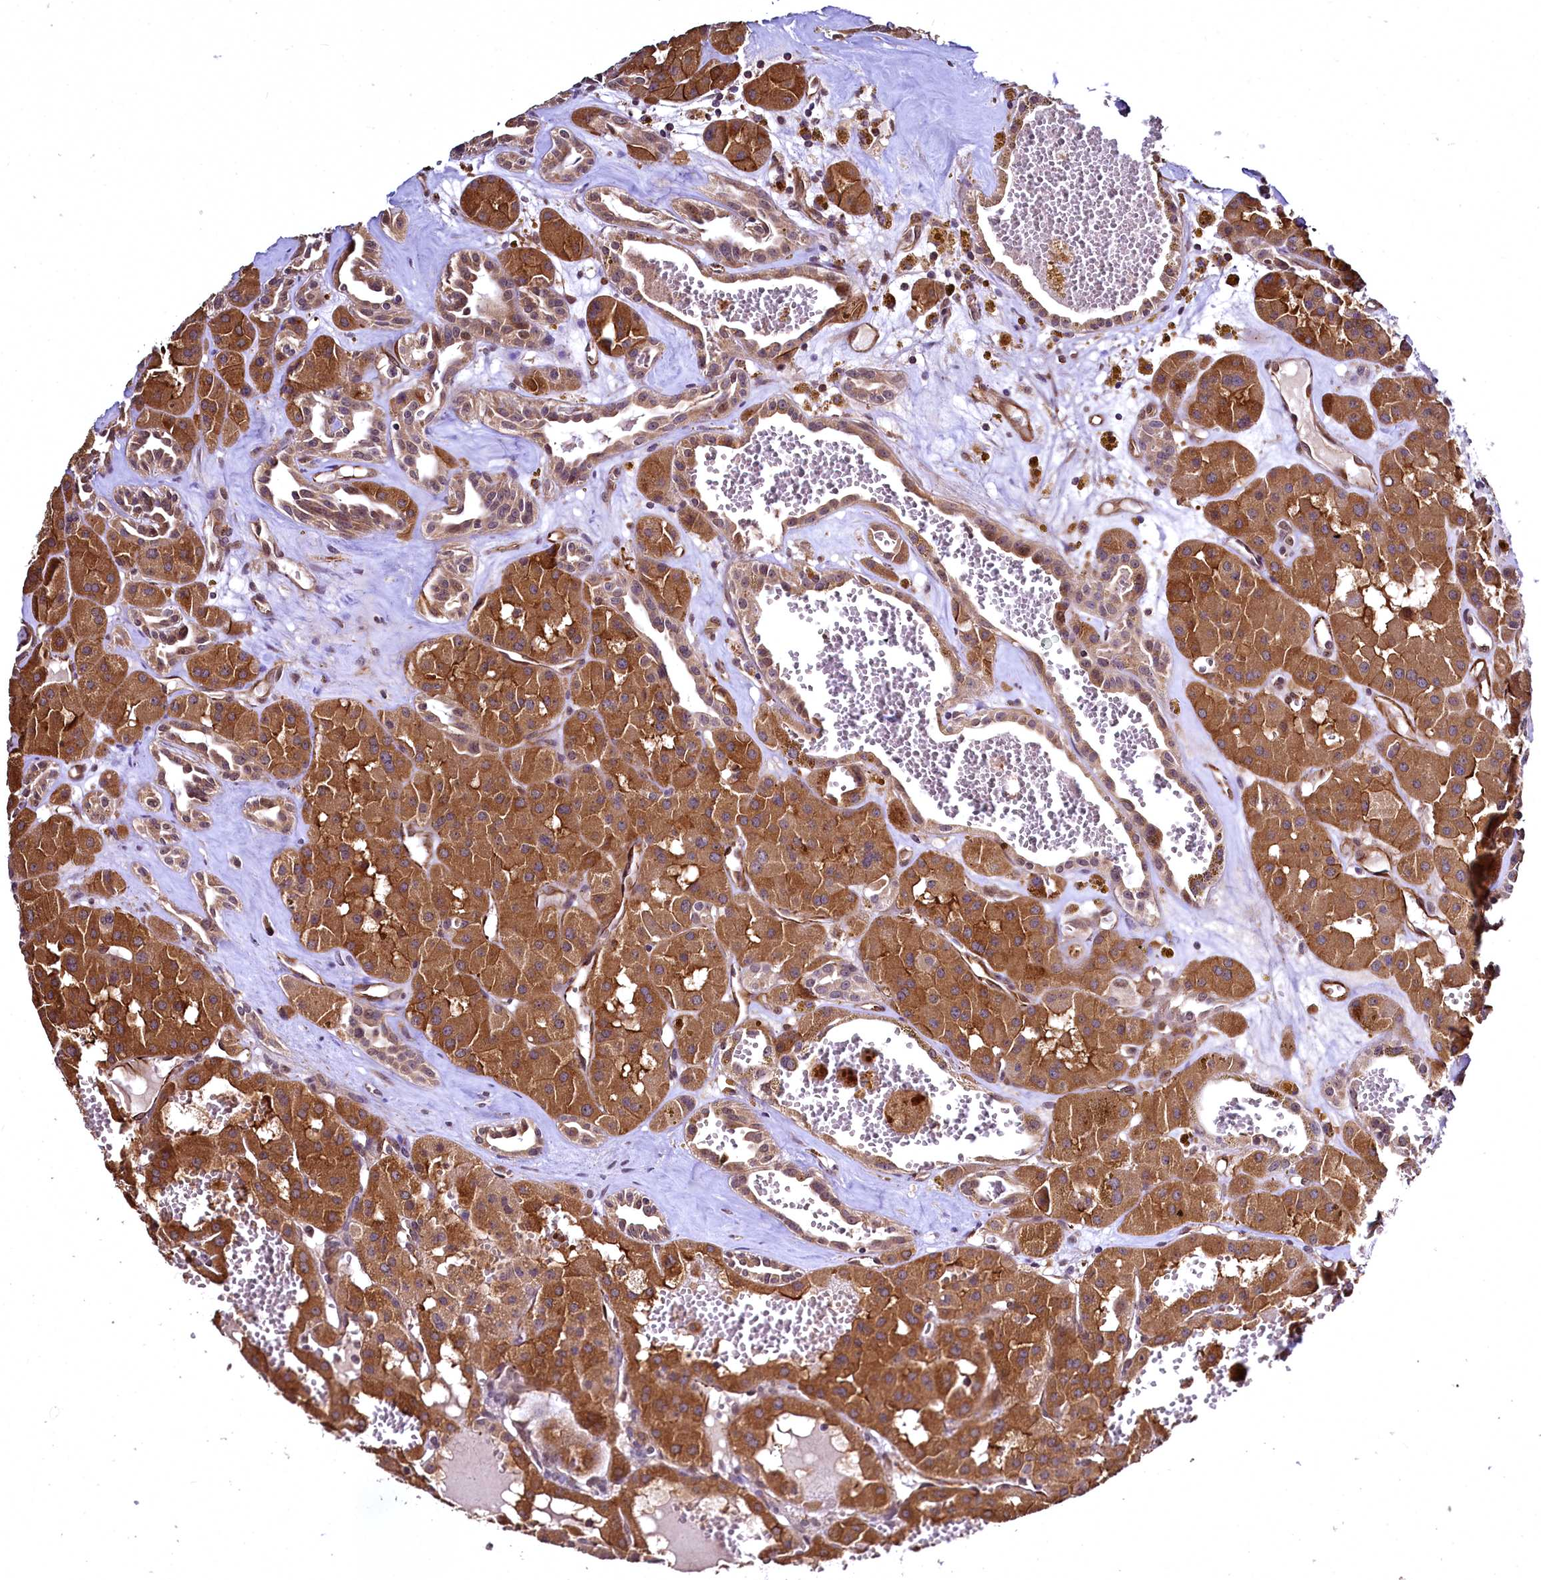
{"staining": {"intensity": "moderate", "quantity": ">75%", "location": "cytoplasmic/membranous"}, "tissue": "renal cancer", "cell_type": "Tumor cells", "image_type": "cancer", "snomed": [{"axis": "morphology", "description": "Carcinoma, NOS"}, {"axis": "topography", "description": "Kidney"}], "caption": "Approximately >75% of tumor cells in renal carcinoma show moderate cytoplasmic/membranous protein positivity as visualized by brown immunohistochemical staining.", "gene": "TBCEL", "patient": {"sex": "female", "age": 75}}